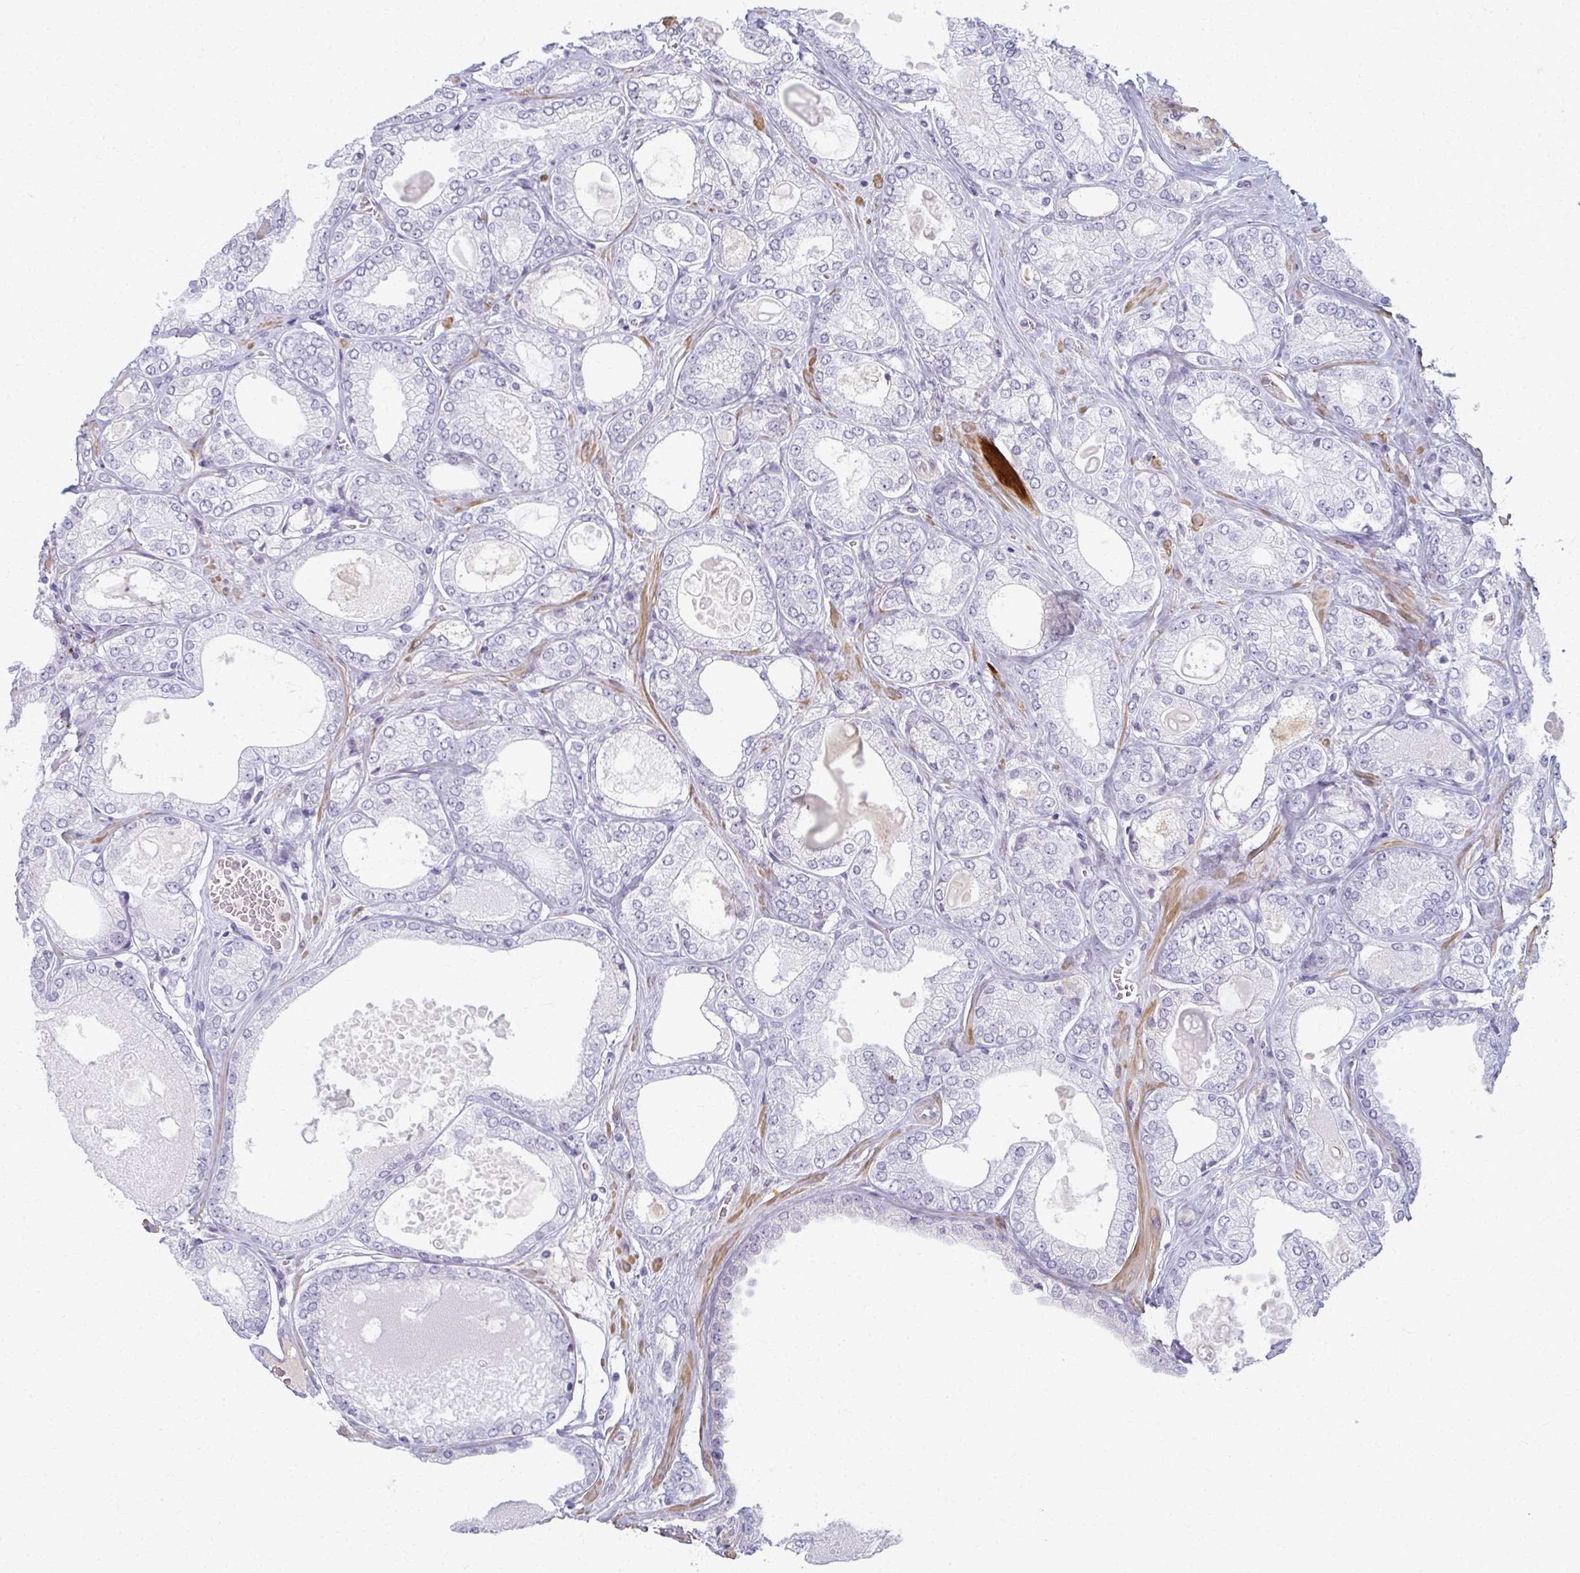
{"staining": {"intensity": "negative", "quantity": "none", "location": "none"}, "tissue": "prostate cancer", "cell_type": "Tumor cells", "image_type": "cancer", "snomed": [{"axis": "morphology", "description": "Adenocarcinoma, High grade"}, {"axis": "topography", "description": "Prostate"}], "caption": "This is an immunohistochemistry image of prostate cancer (high-grade adenocarcinoma). There is no positivity in tumor cells.", "gene": "CA3", "patient": {"sex": "male", "age": 68}}